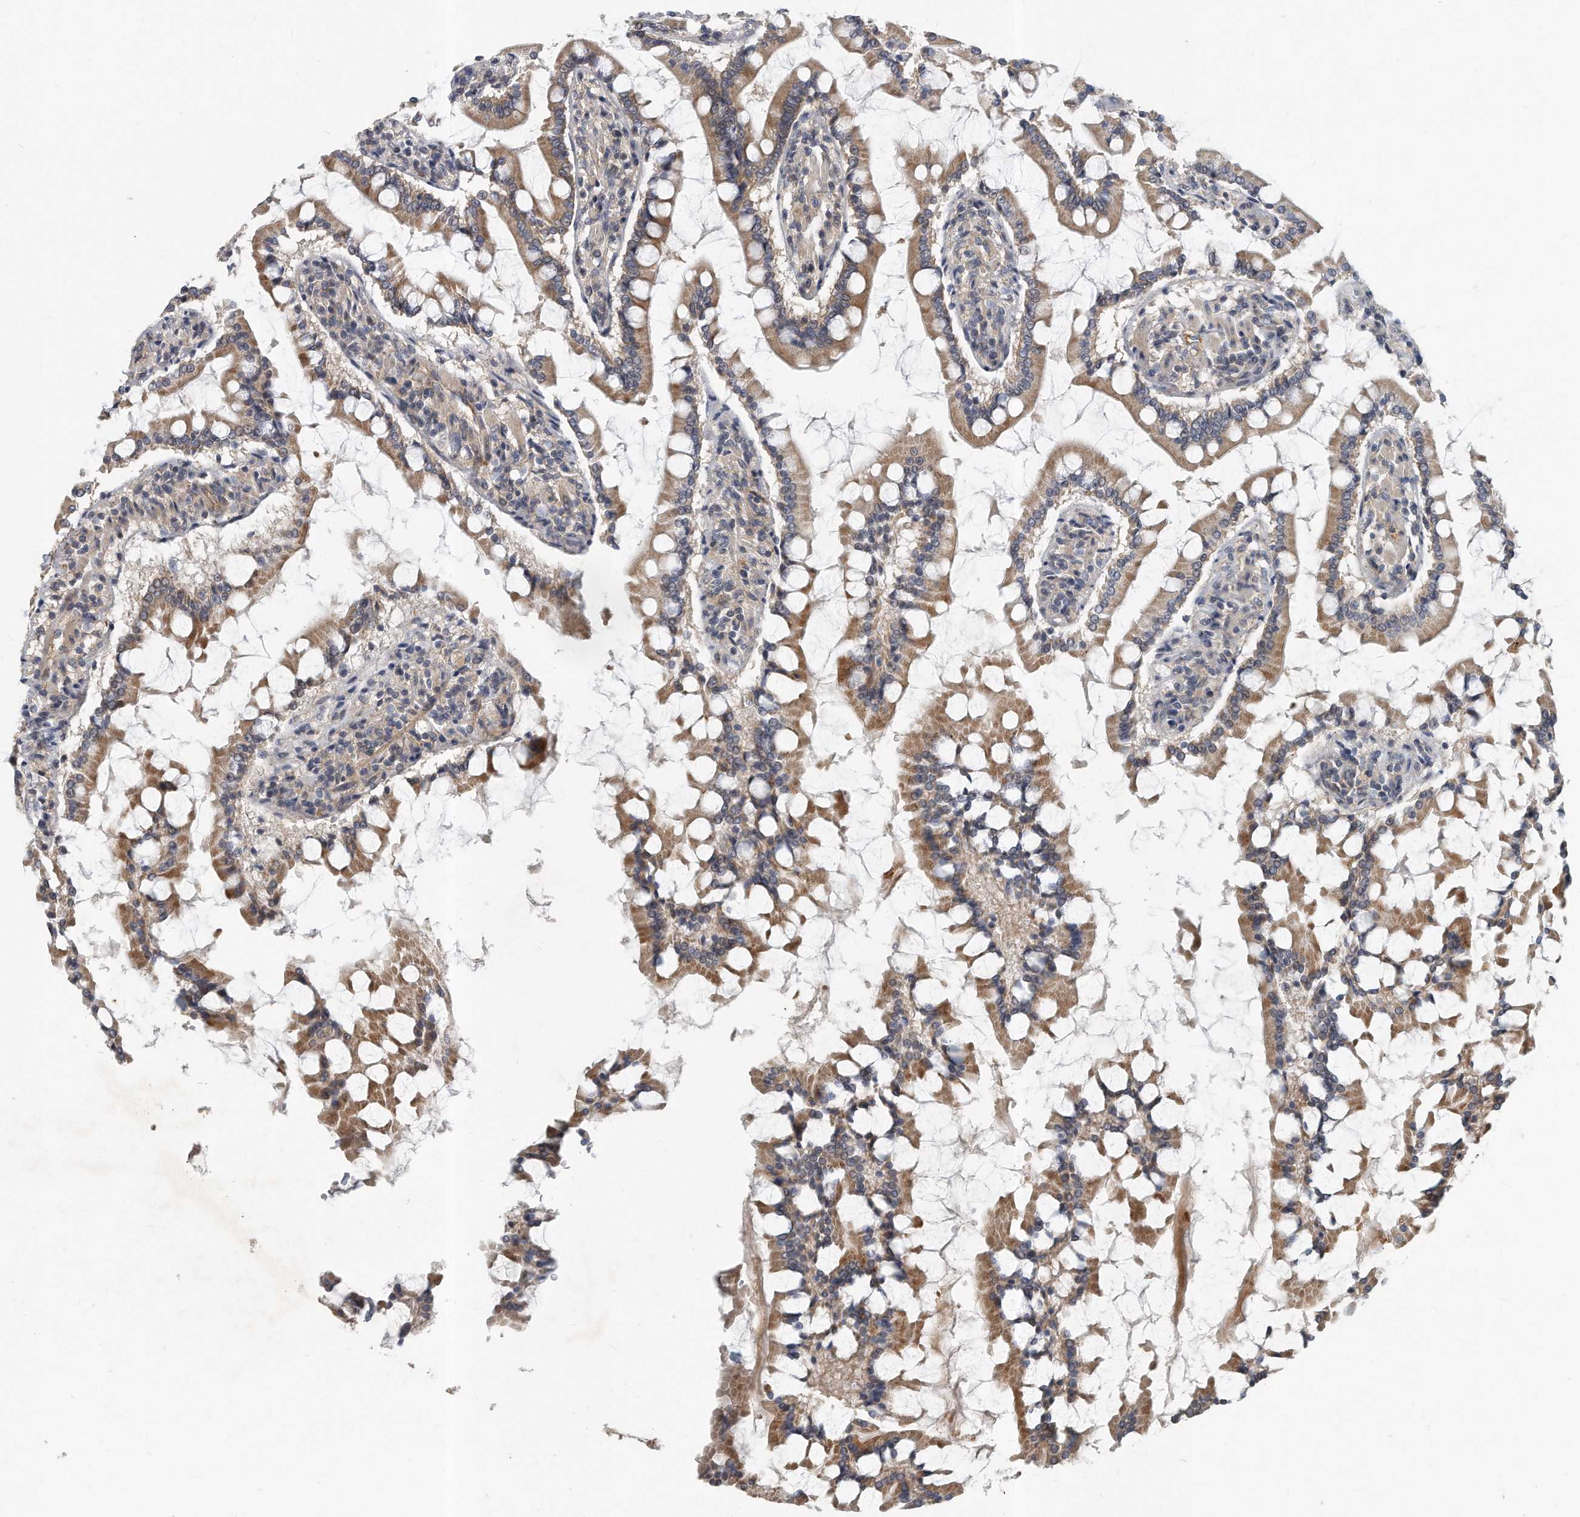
{"staining": {"intensity": "moderate", "quantity": ">75%", "location": "cytoplasmic/membranous"}, "tissue": "small intestine", "cell_type": "Glandular cells", "image_type": "normal", "snomed": [{"axis": "morphology", "description": "Normal tissue, NOS"}, {"axis": "topography", "description": "Small intestine"}], "caption": "A micrograph of human small intestine stained for a protein exhibits moderate cytoplasmic/membranous brown staining in glandular cells. (Stains: DAB (3,3'-diaminobenzidine) in brown, nuclei in blue, Microscopy: brightfield microscopy at high magnification).", "gene": "PCDH8", "patient": {"sex": "male", "age": 41}}